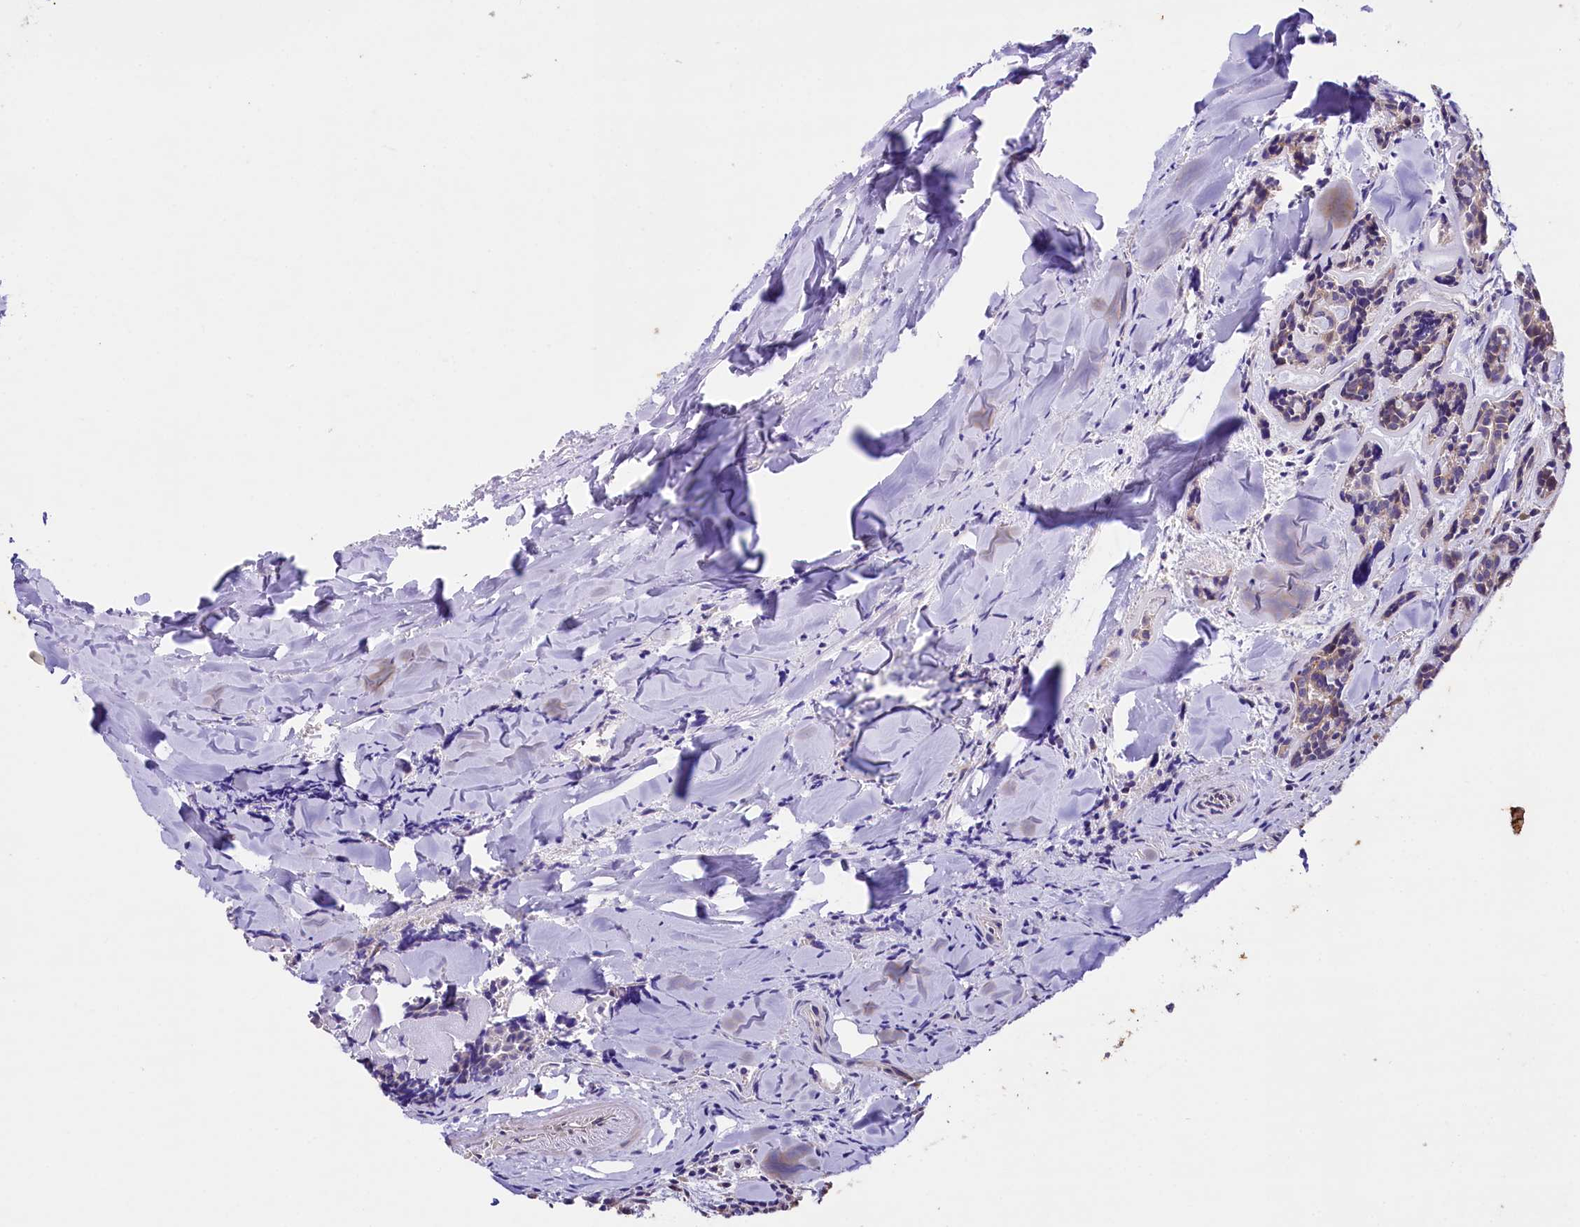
{"staining": {"intensity": "moderate", "quantity": "<25%", "location": "cytoplasmic/membranous"}, "tissue": "head and neck cancer", "cell_type": "Tumor cells", "image_type": "cancer", "snomed": [{"axis": "morphology", "description": "Adenocarcinoma, NOS"}, {"axis": "topography", "description": "Salivary gland"}, {"axis": "topography", "description": "Head-Neck"}], "caption": "Moderate cytoplasmic/membranous positivity is seen in approximately <25% of tumor cells in adenocarcinoma (head and neck). (brown staining indicates protein expression, while blue staining denotes nuclei).", "gene": "SACM1L", "patient": {"sex": "female", "age": 63}}